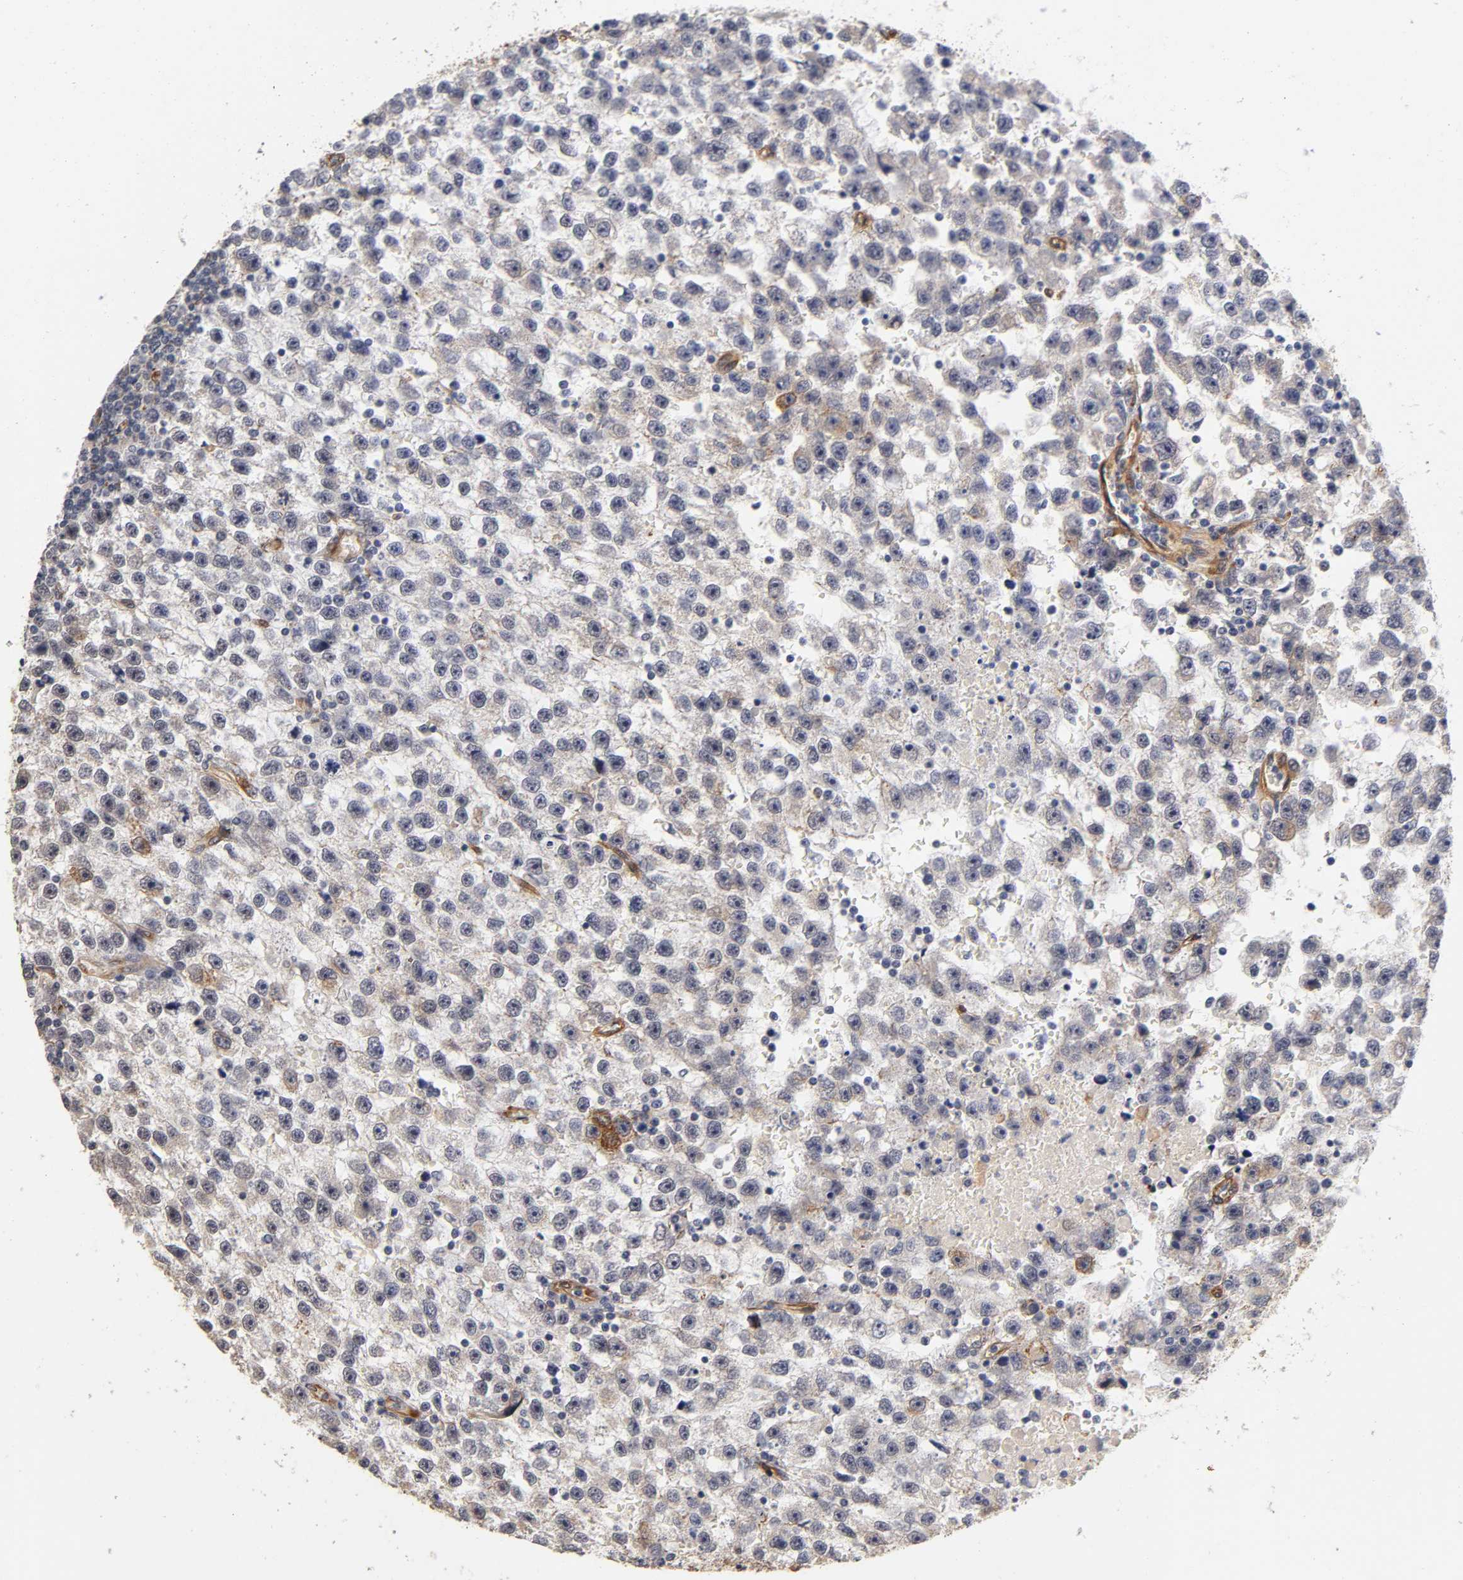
{"staining": {"intensity": "weak", "quantity": "<25%", "location": "cytoplasmic/membranous"}, "tissue": "testis cancer", "cell_type": "Tumor cells", "image_type": "cancer", "snomed": [{"axis": "morphology", "description": "Seminoma, NOS"}, {"axis": "topography", "description": "Testis"}], "caption": "Immunohistochemical staining of testis seminoma reveals no significant staining in tumor cells.", "gene": "LAMB1", "patient": {"sex": "male", "age": 33}}